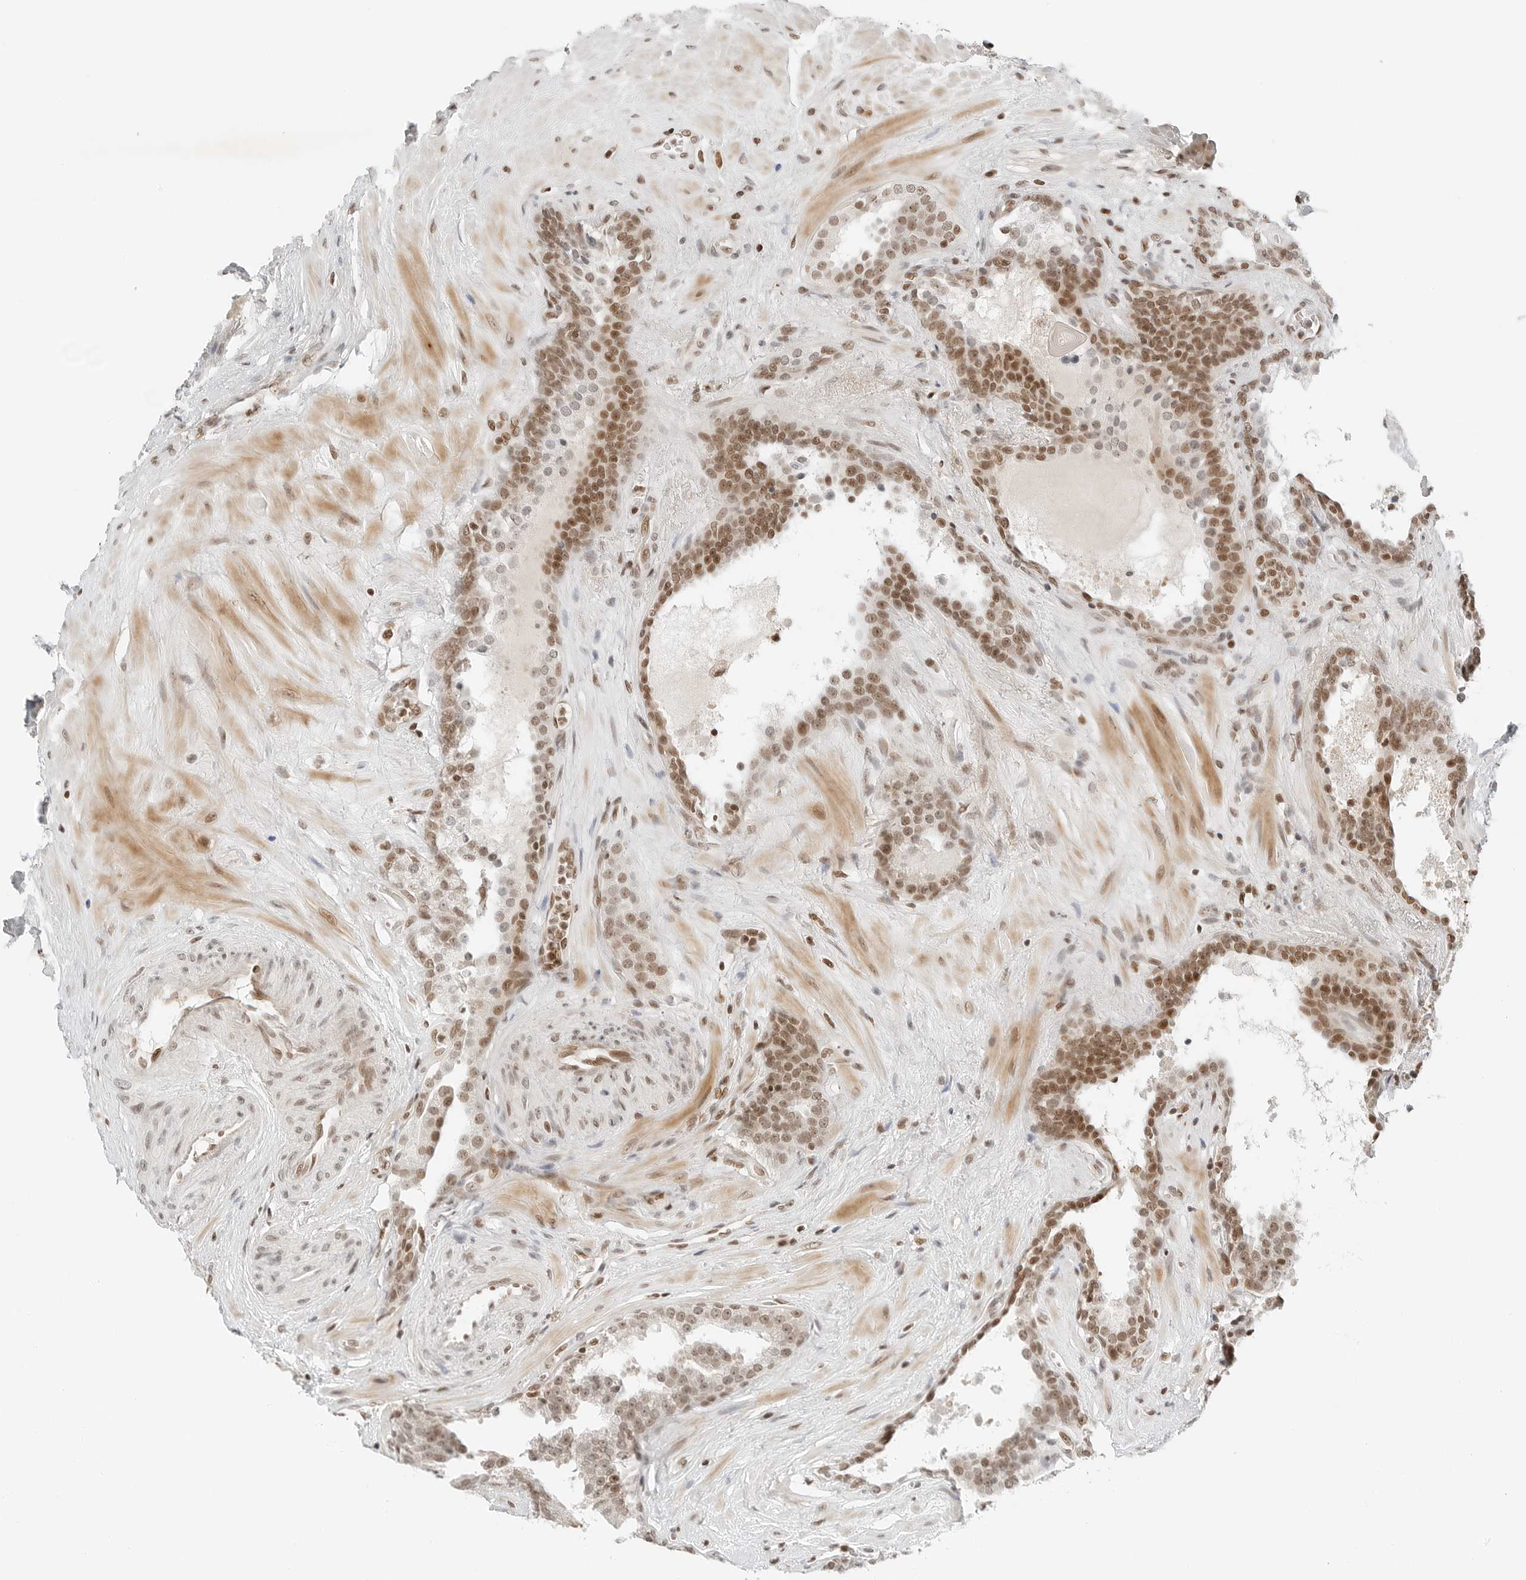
{"staining": {"intensity": "moderate", "quantity": ">75%", "location": "nuclear"}, "tissue": "prostate cancer", "cell_type": "Tumor cells", "image_type": "cancer", "snomed": [{"axis": "morphology", "description": "Adenocarcinoma, High grade"}, {"axis": "topography", "description": "Prostate"}], "caption": "Prostate cancer tissue shows moderate nuclear positivity in approximately >75% of tumor cells", "gene": "CRTC2", "patient": {"sex": "male", "age": 56}}